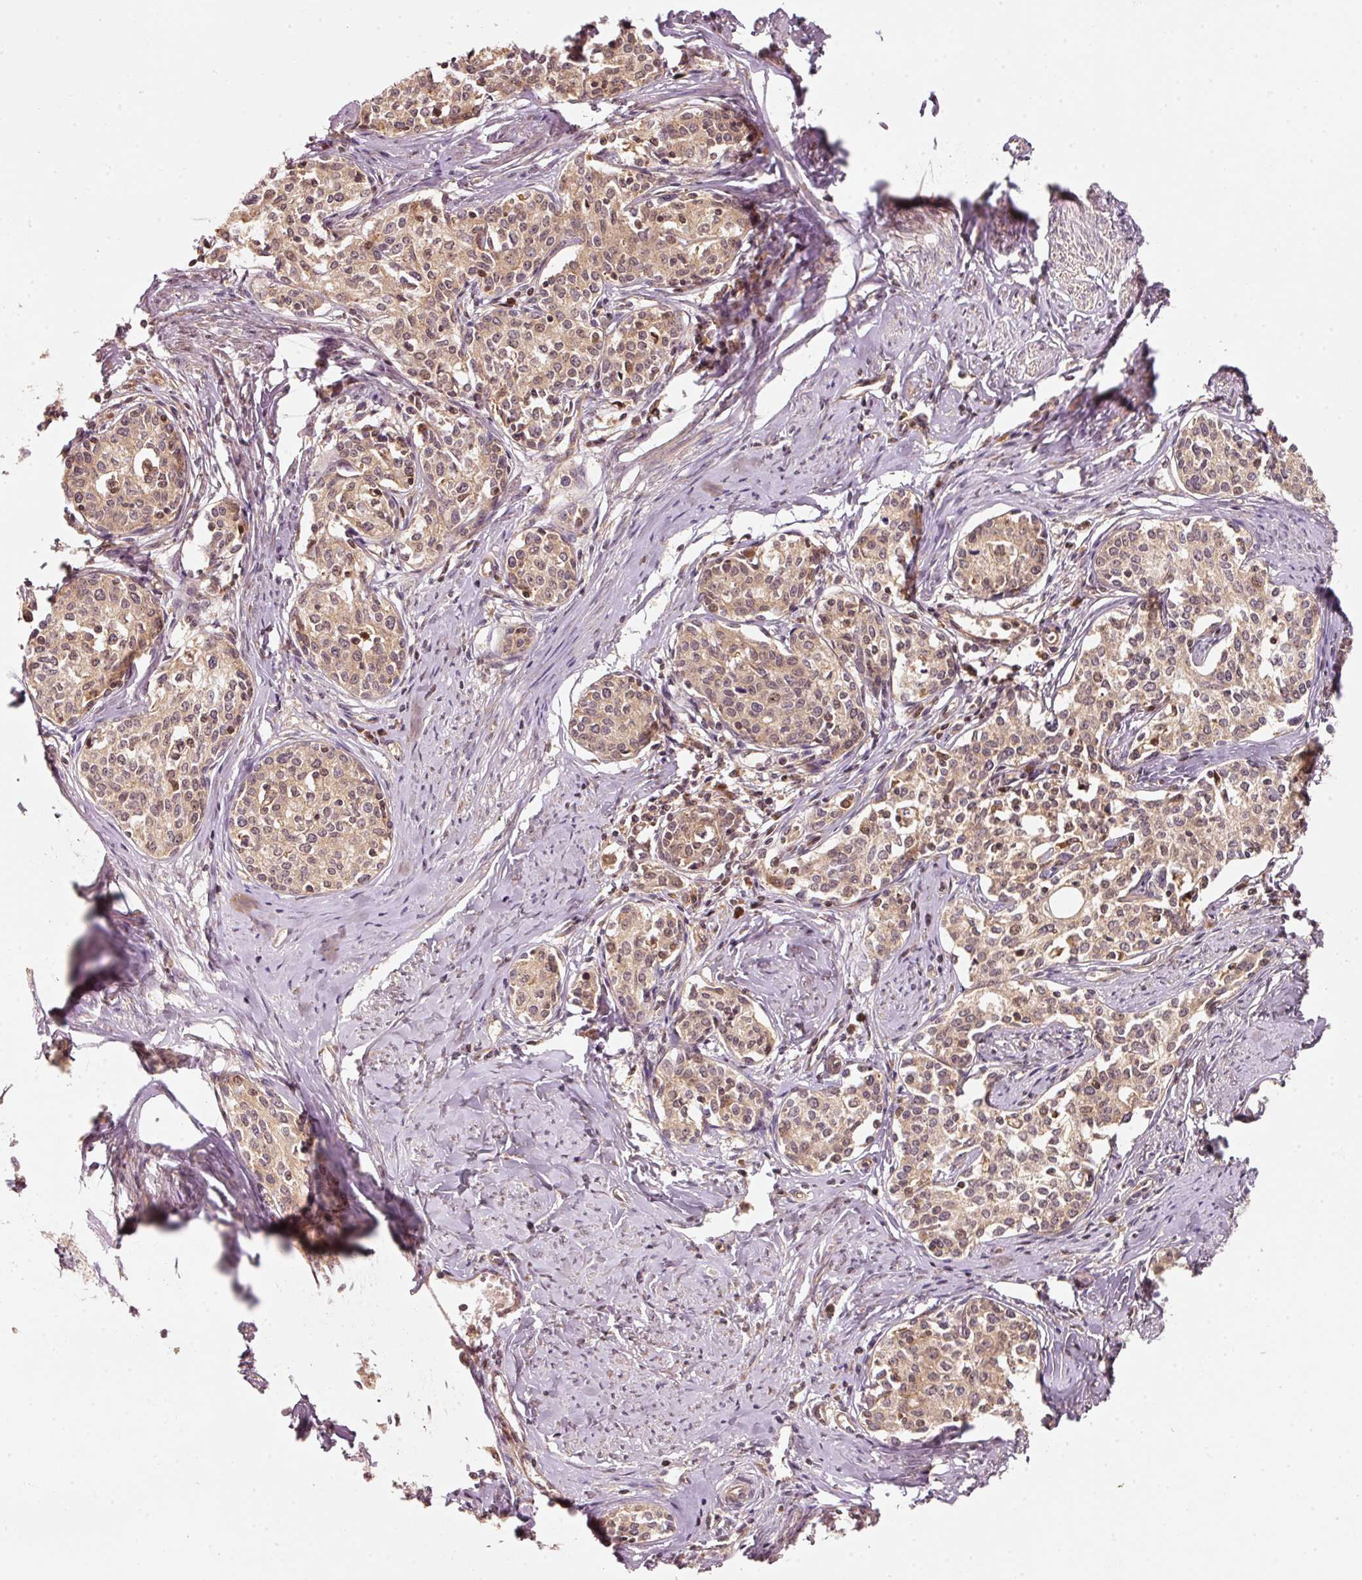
{"staining": {"intensity": "weak", "quantity": ">75%", "location": "cytoplasmic/membranous"}, "tissue": "cervical cancer", "cell_type": "Tumor cells", "image_type": "cancer", "snomed": [{"axis": "morphology", "description": "Squamous cell carcinoma, NOS"}, {"axis": "morphology", "description": "Adenocarcinoma, NOS"}, {"axis": "topography", "description": "Cervix"}], "caption": "An immunohistochemistry (IHC) image of neoplastic tissue is shown. Protein staining in brown highlights weak cytoplasmic/membranous positivity in cervical squamous cell carcinoma within tumor cells. Using DAB (brown) and hematoxylin (blue) stains, captured at high magnification using brightfield microscopy.", "gene": "RRAS2", "patient": {"sex": "female", "age": 52}}